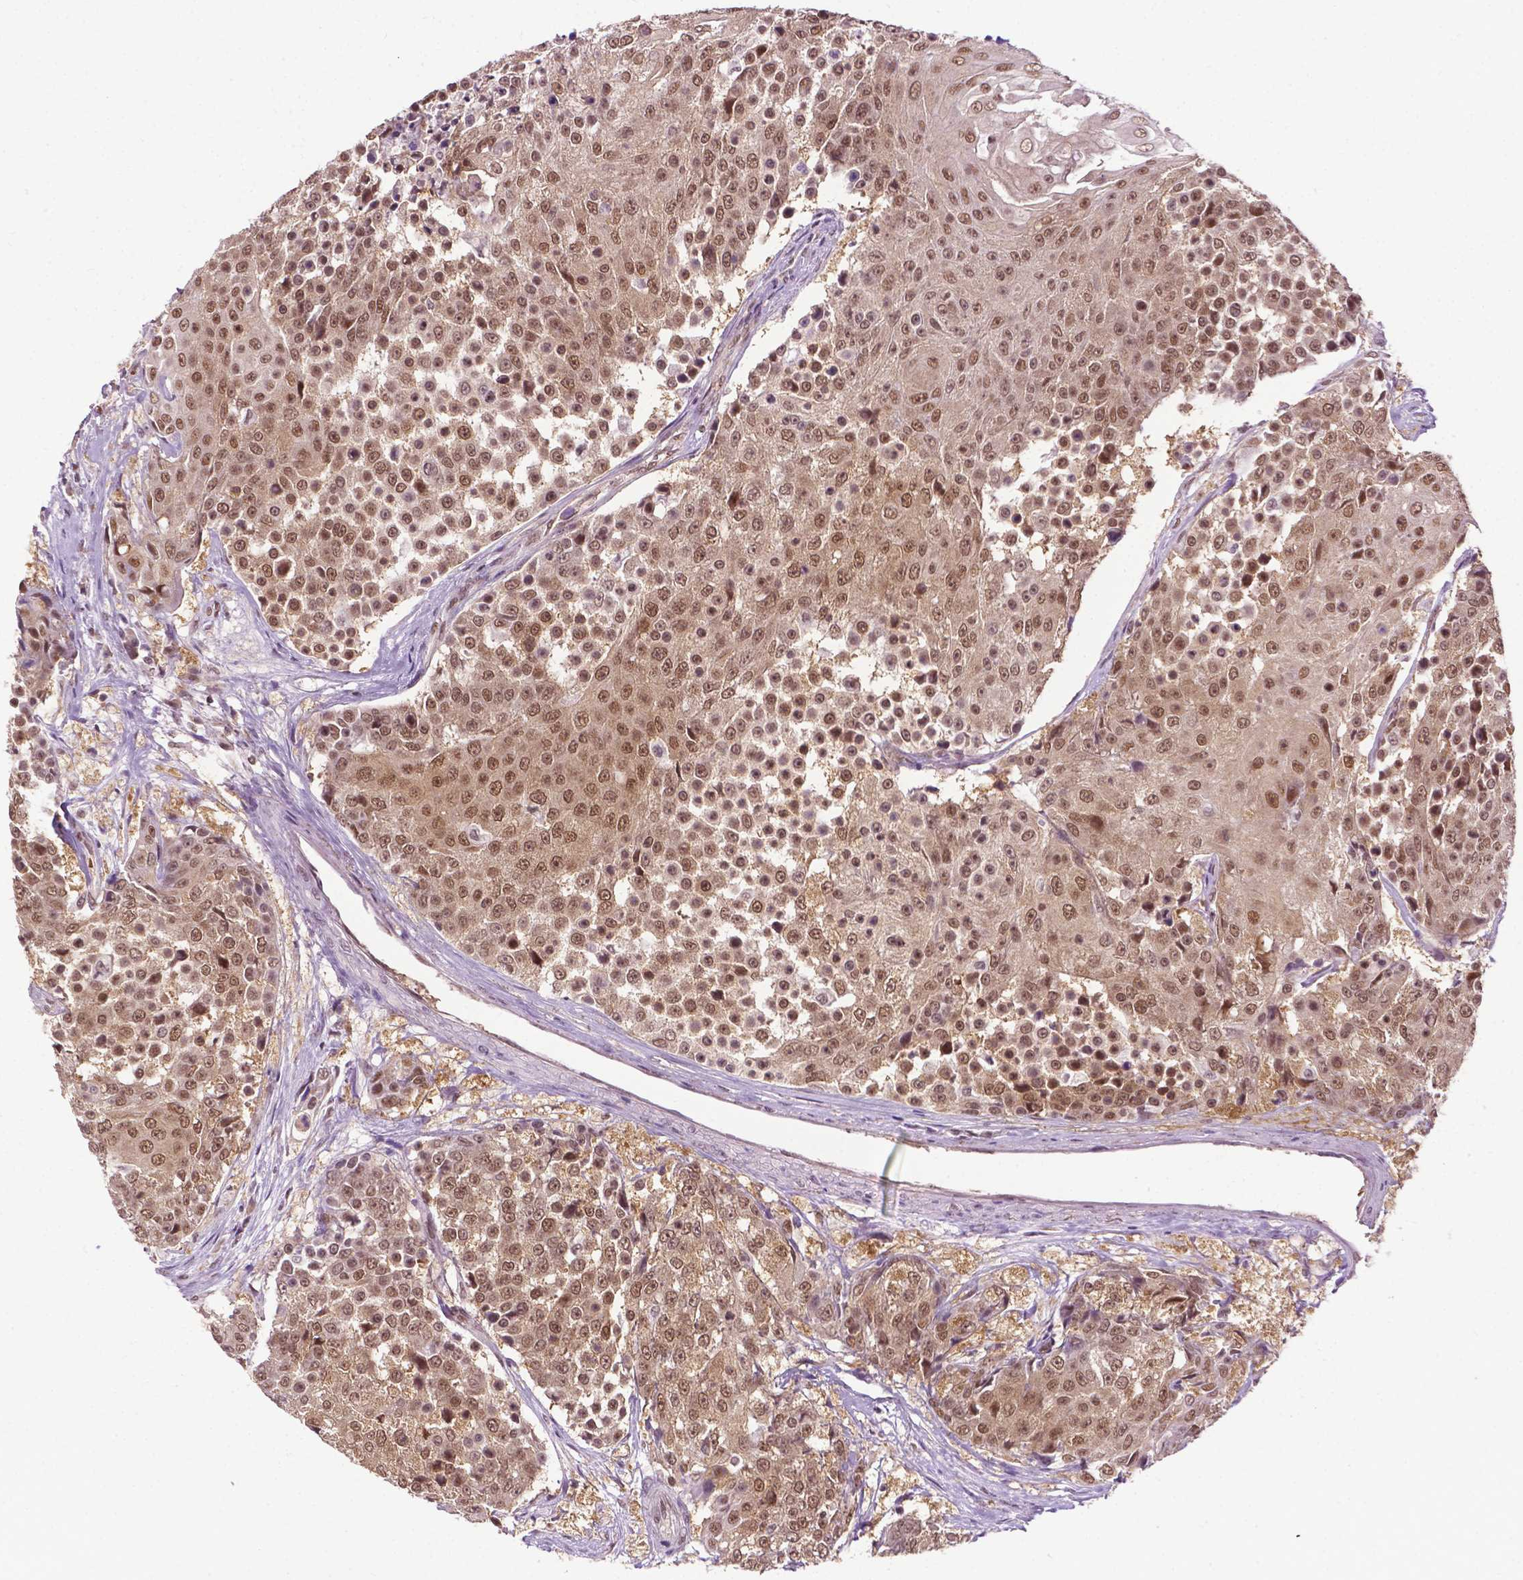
{"staining": {"intensity": "moderate", "quantity": ">75%", "location": "nuclear"}, "tissue": "urothelial cancer", "cell_type": "Tumor cells", "image_type": "cancer", "snomed": [{"axis": "morphology", "description": "Urothelial carcinoma, High grade"}, {"axis": "topography", "description": "Urinary bladder"}], "caption": "Immunohistochemistry (IHC) photomicrograph of high-grade urothelial carcinoma stained for a protein (brown), which displays medium levels of moderate nuclear staining in about >75% of tumor cells.", "gene": "UBQLN4", "patient": {"sex": "female", "age": 63}}